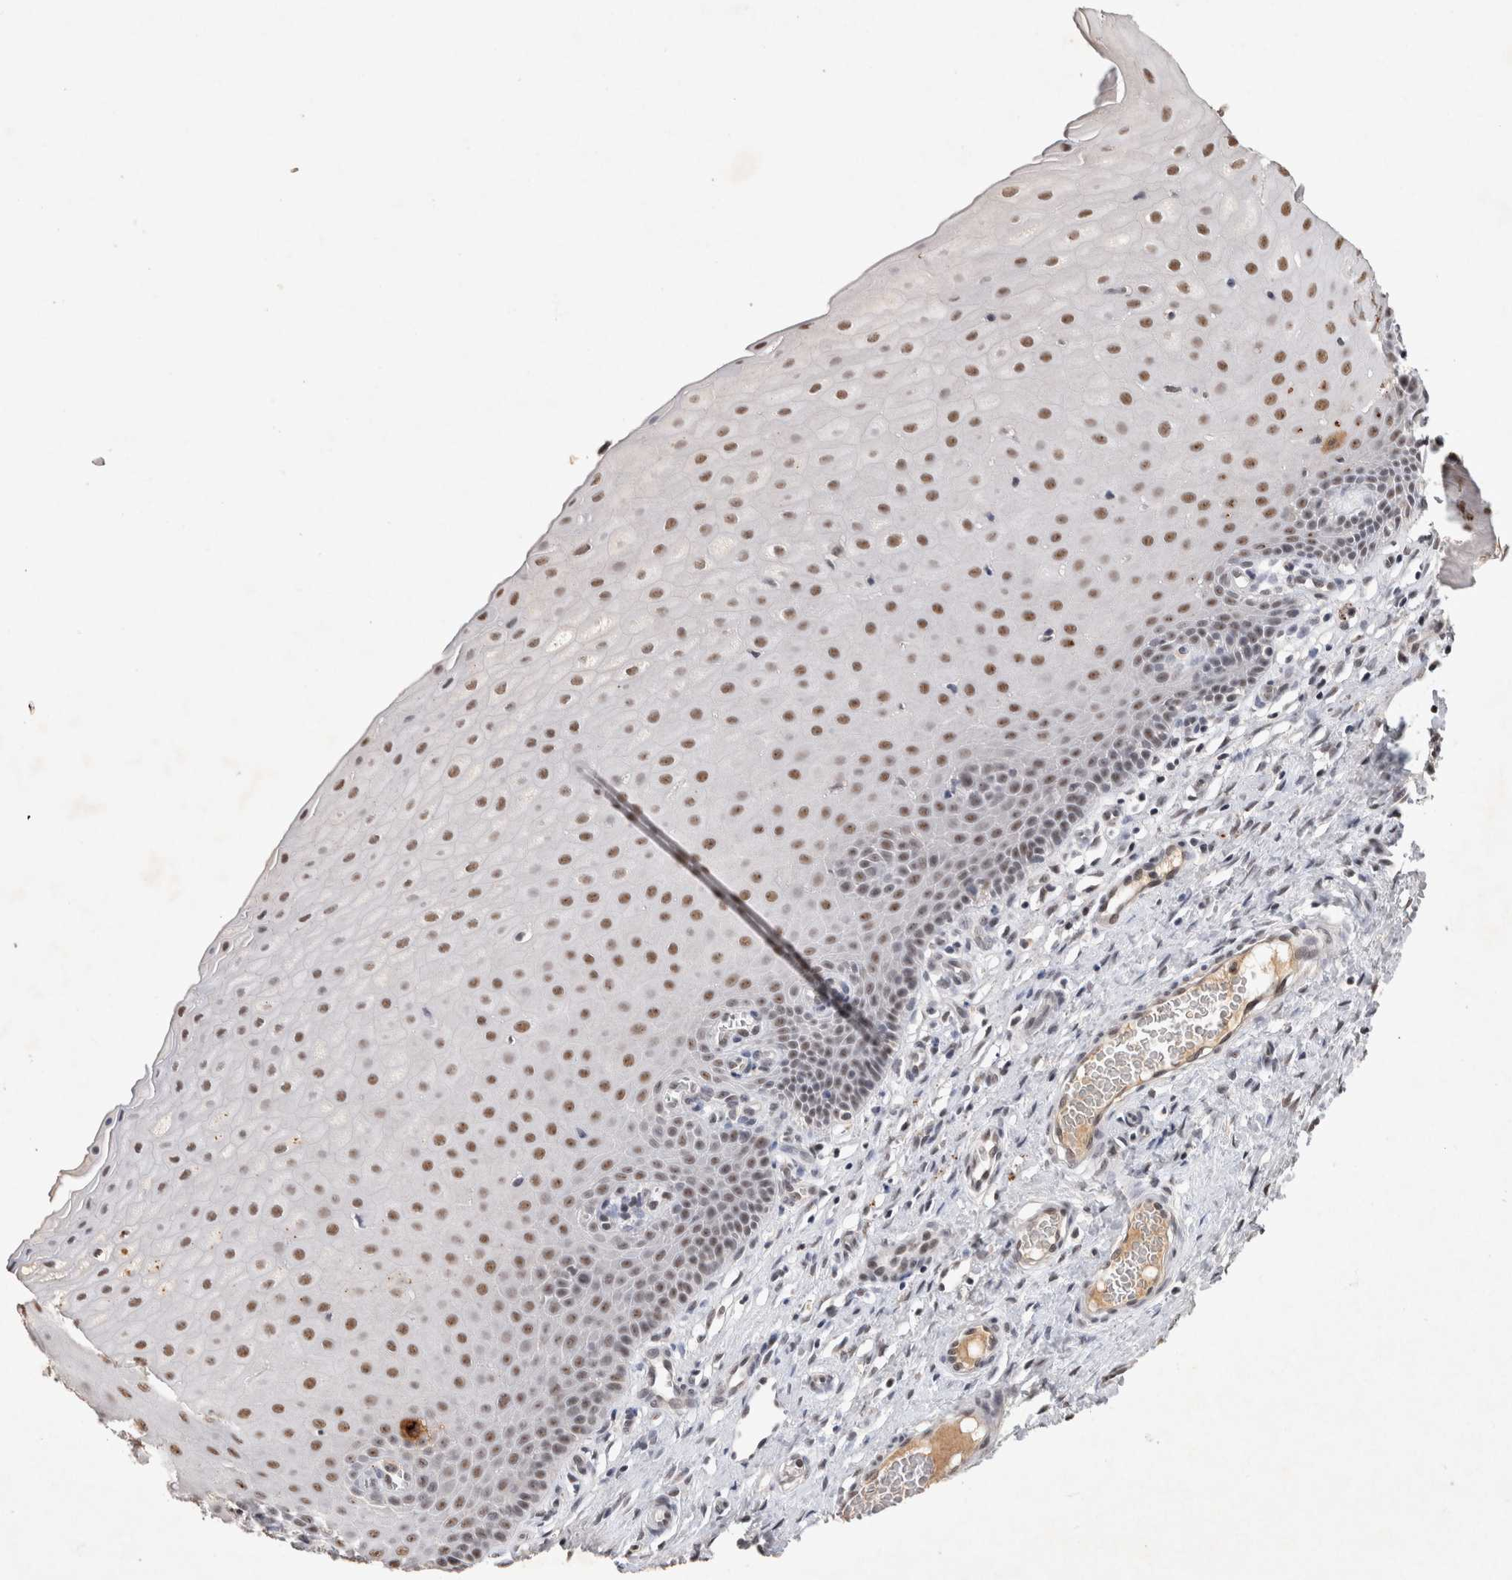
{"staining": {"intensity": "moderate", "quantity": ">75%", "location": "nuclear"}, "tissue": "cervix", "cell_type": "Glandular cells", "image_type": "normal", "snomed": [{"axis": "morphology", "description": "Normal tissue, NOS"}, {"axis": "topography", "description": "Cervix"}], "caption": "Brown immunohistochemical staining in benign cervix displays moderate nuclear positivity in about >75% of glandular cells.", "gene": "XRCC5", "patient": {"sex": "female", "age": 55}}